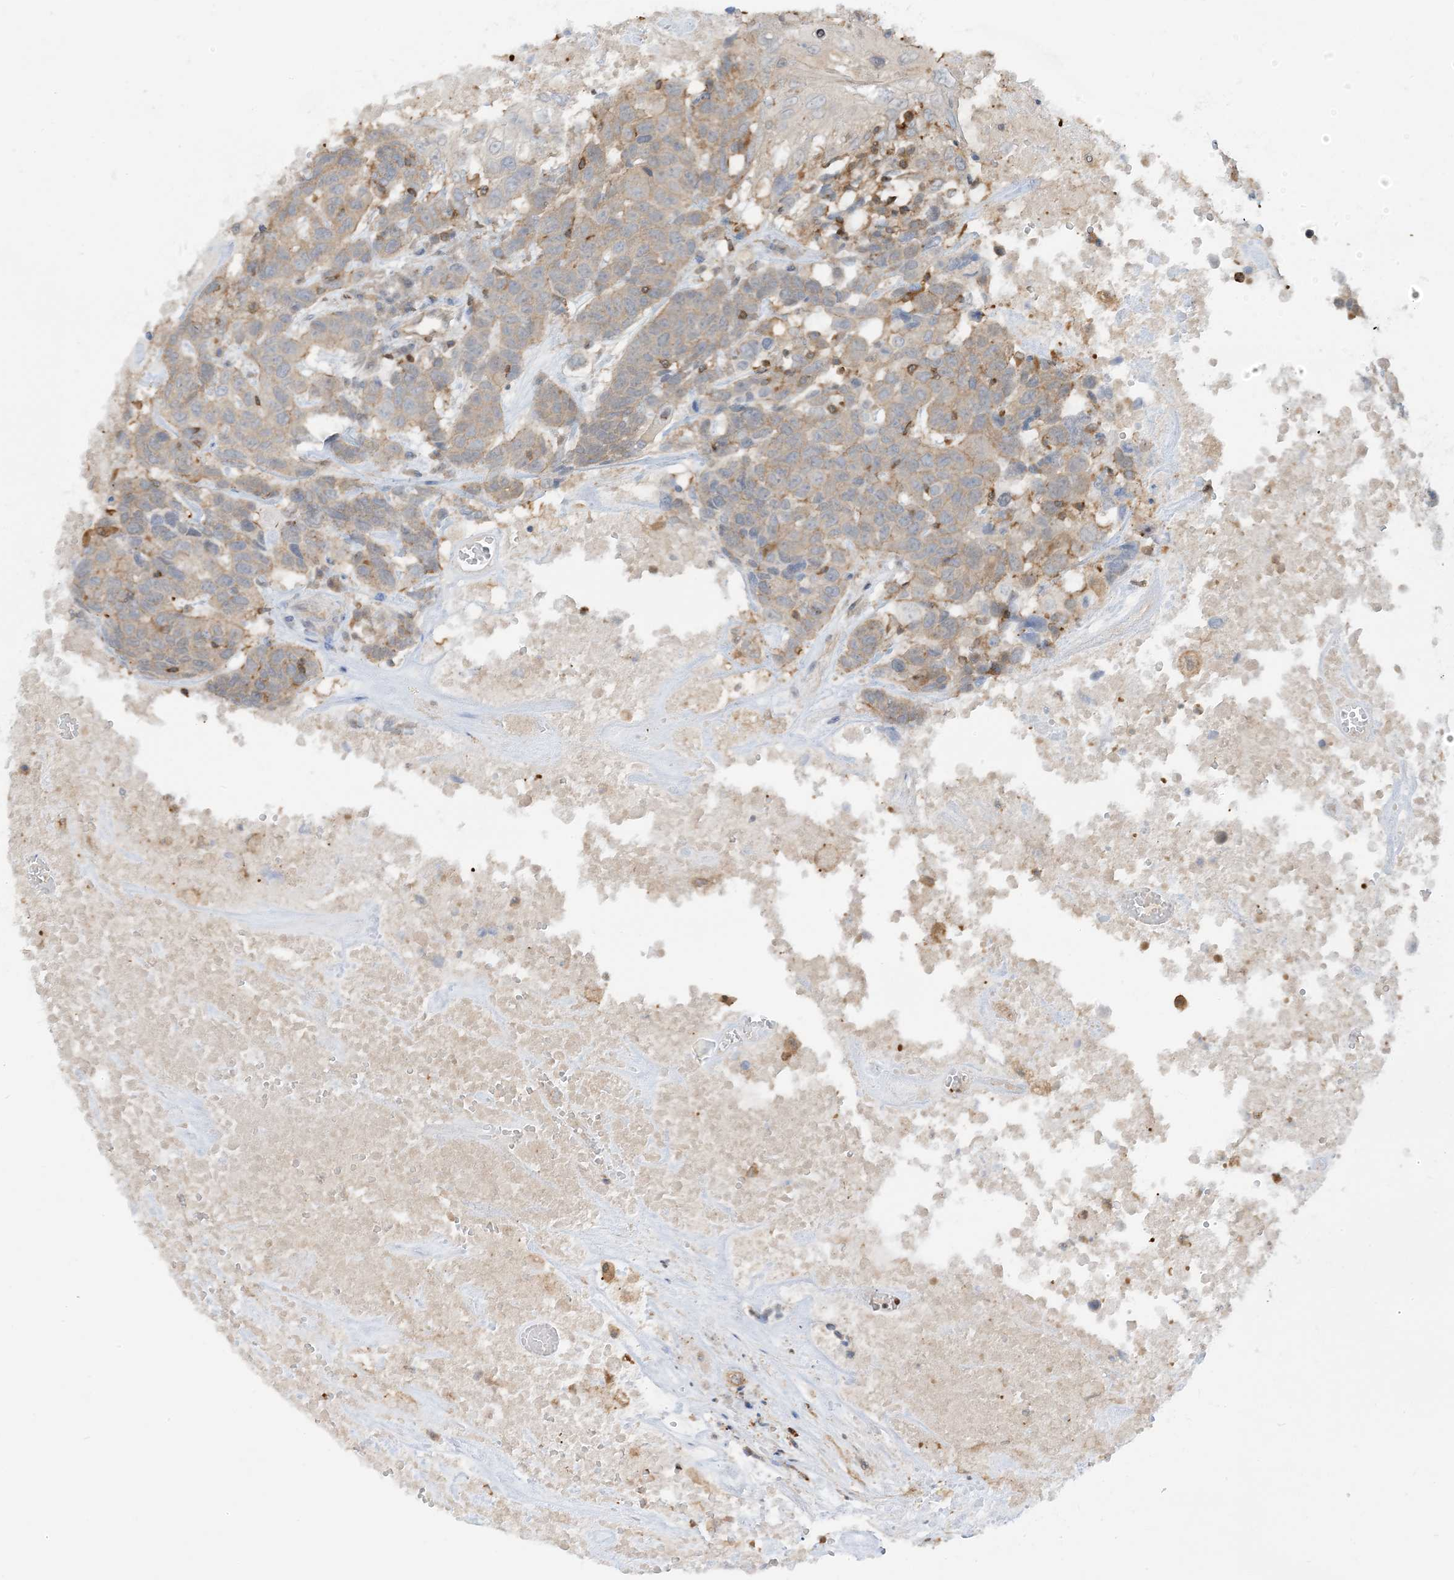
{"staining": {"intensity": "weak", "quantity": "<25%", "location": "cytoplasmic/membranous"}, "tissue": "head and neck cancer", "cell_type": "Tumor cells", "image_type": "cancer", "snomed": [{"axis": "morphology", "description": "Squamous cell carcinoma, NOS"}, {"axis": "topography", "description": "Head-Neck"}], "caption": "Immunohistochemistry (IHC) of human squamous cell carcinoma (head and neck) exhibits no expression in tumor cells.", "gene": "CAPZB", "patient": {"sex": "male", "age": 66}}